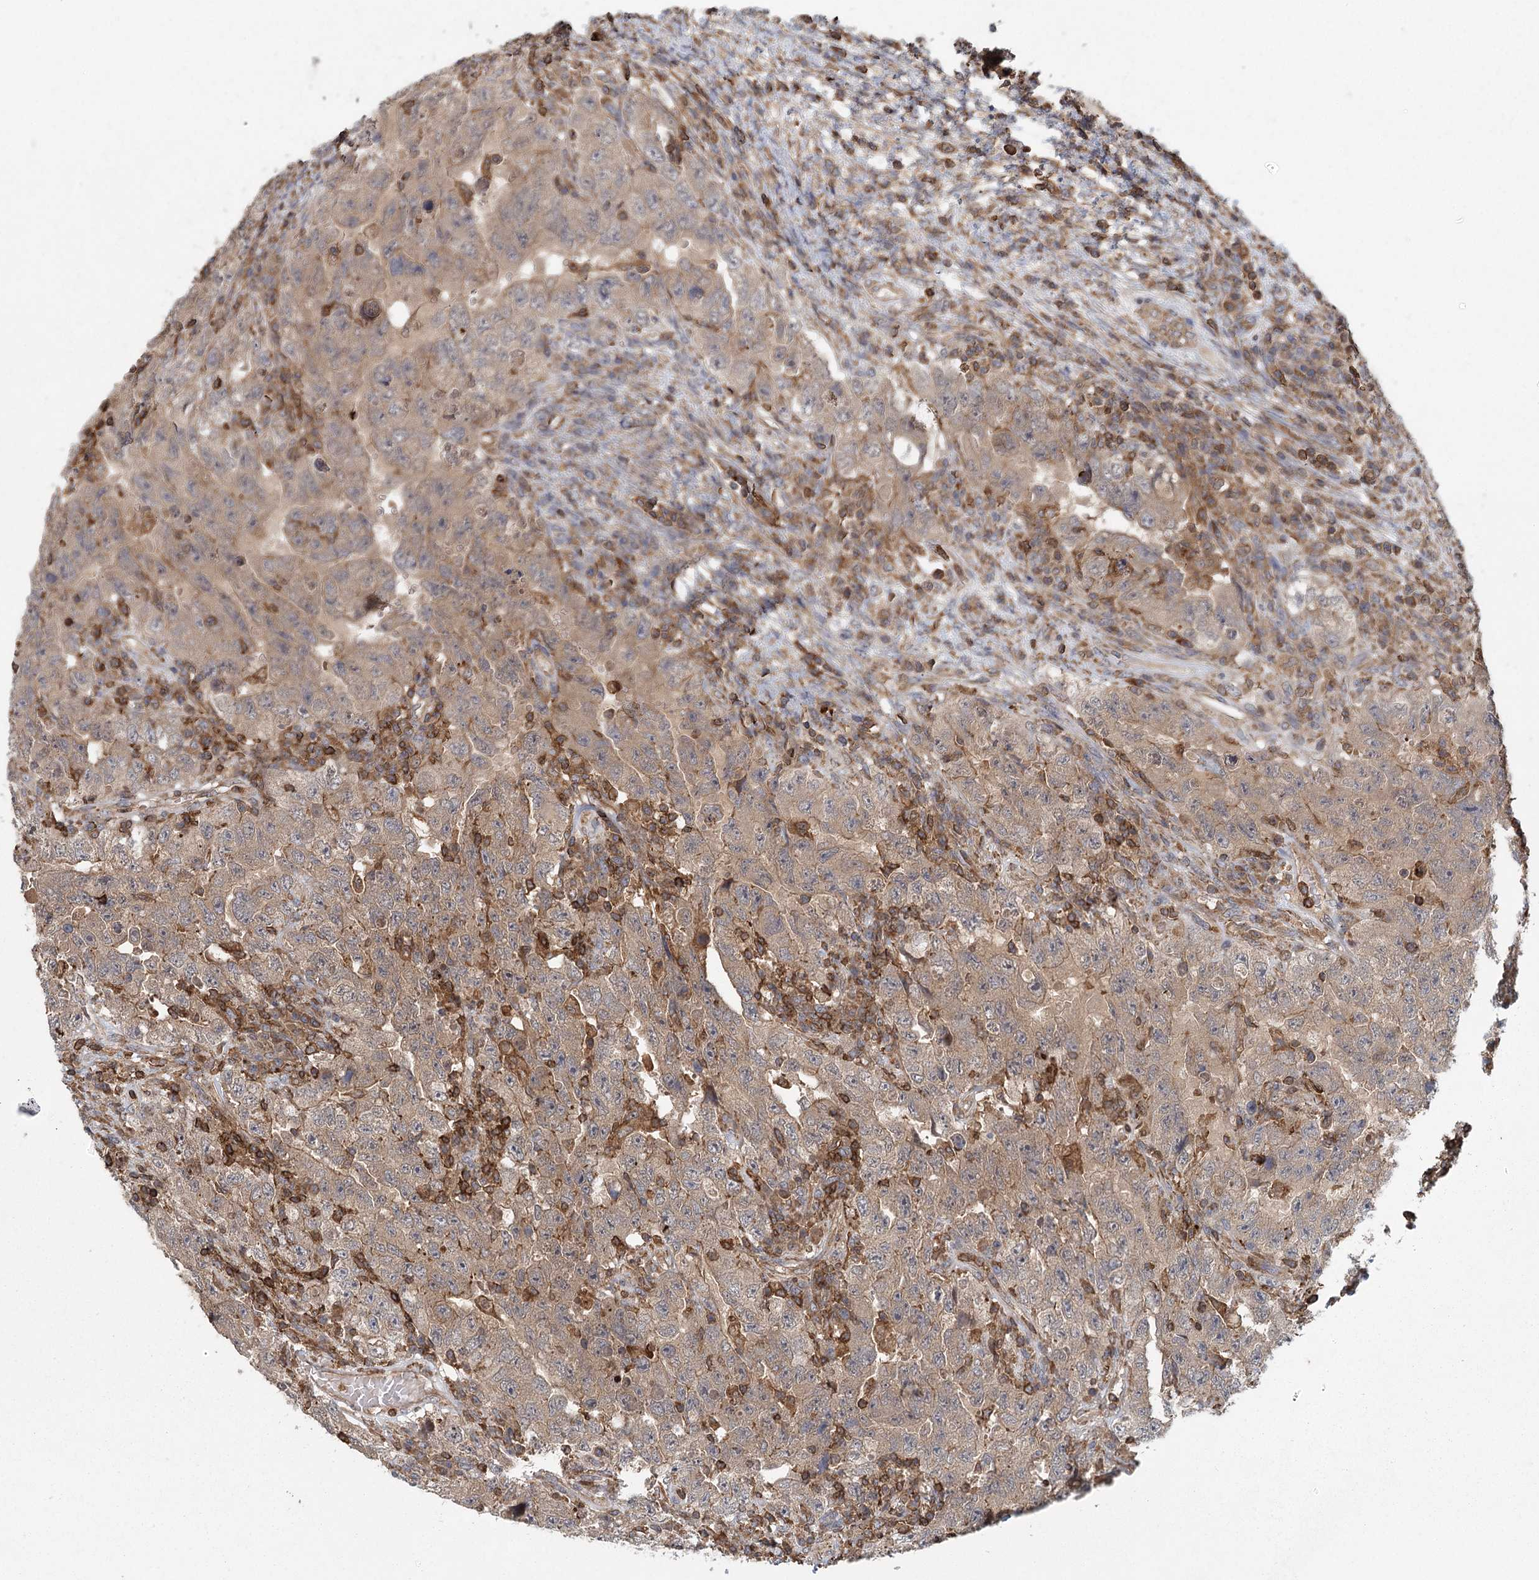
{"staining": {"intensity": "weak", "quantity": ">75%", "location": "cytoplasmic/membranous"}, "tissue": "testis cancer", "cell_type": "Tumor cells", "image_type": "cancer", "snomed": [{"axis": "morphology", "description": "Carcinoma, Embryonal, NOS"}, {"axis": "topography", "description": "Testis"}], "caption": "Immunohistochemical staining of human embryonal carcinoma (testis) shows weak cytoplasmic/membranous protein positivity in about >75% of tumor cells. Immunohistochemistry (ihc) stains the protein in brown and the nuclei are stained blue.", "gene": "PLEKHA7", "patient": {"sex": "male", "age": 26}}